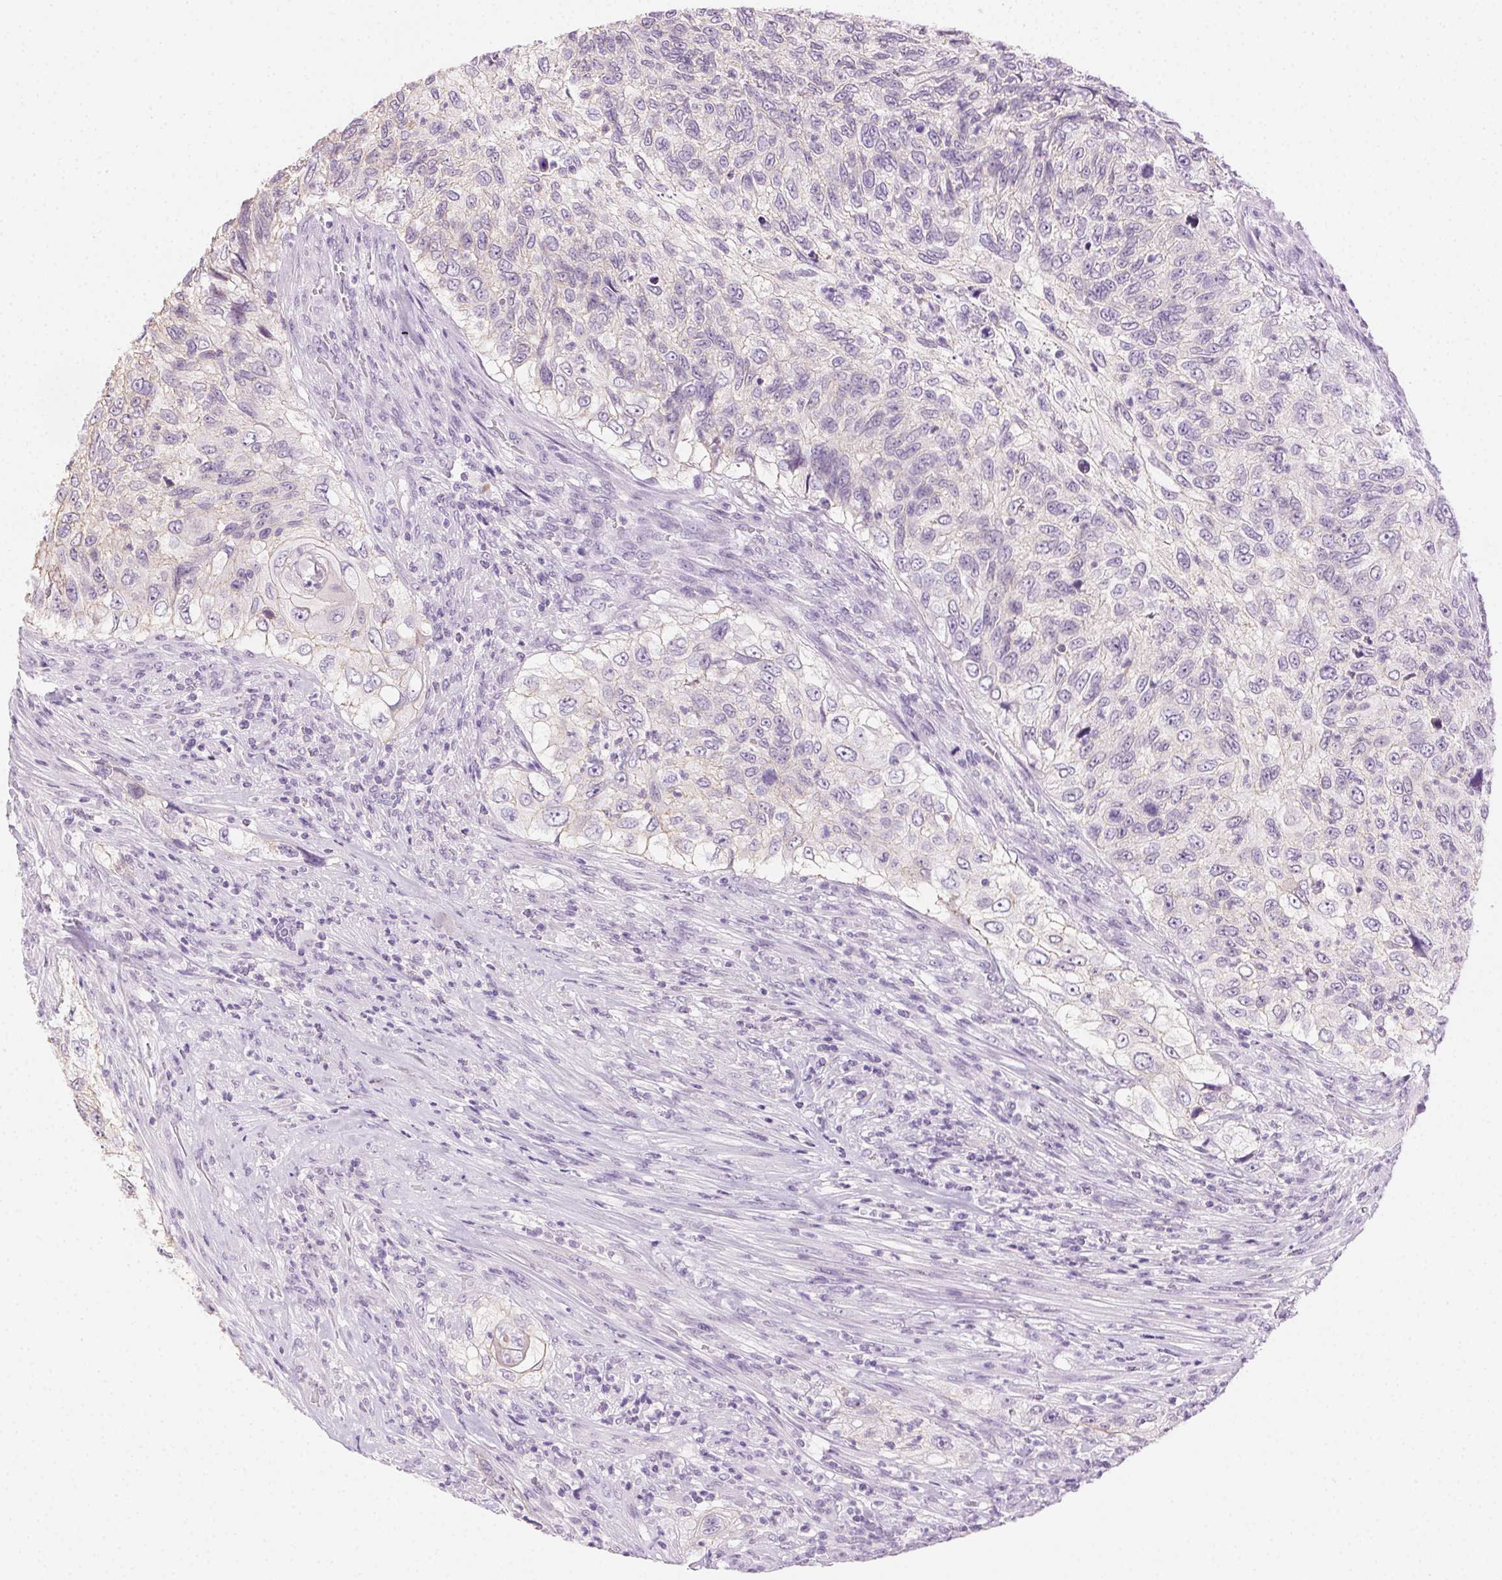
{"staining": {"intensity": "negative", "quantity": "none", "location": "none"}, "tissue": "urothelial cancer", "cell_type": "Tumor cells", "image_type": "cancer", "snomed": [{"axis": "morphology", "description": "Urothelial carcinoma, High grade"}, {"axis": "topography", "description": "Urinary bladder"}], "caption": "Human urothelial carcinoma (high-grade) stained for a protein using IHC demonstrates no positivity in tumor cells.", "gene": "CLDN10", "patient": {"sex": "female", "age": 60}}